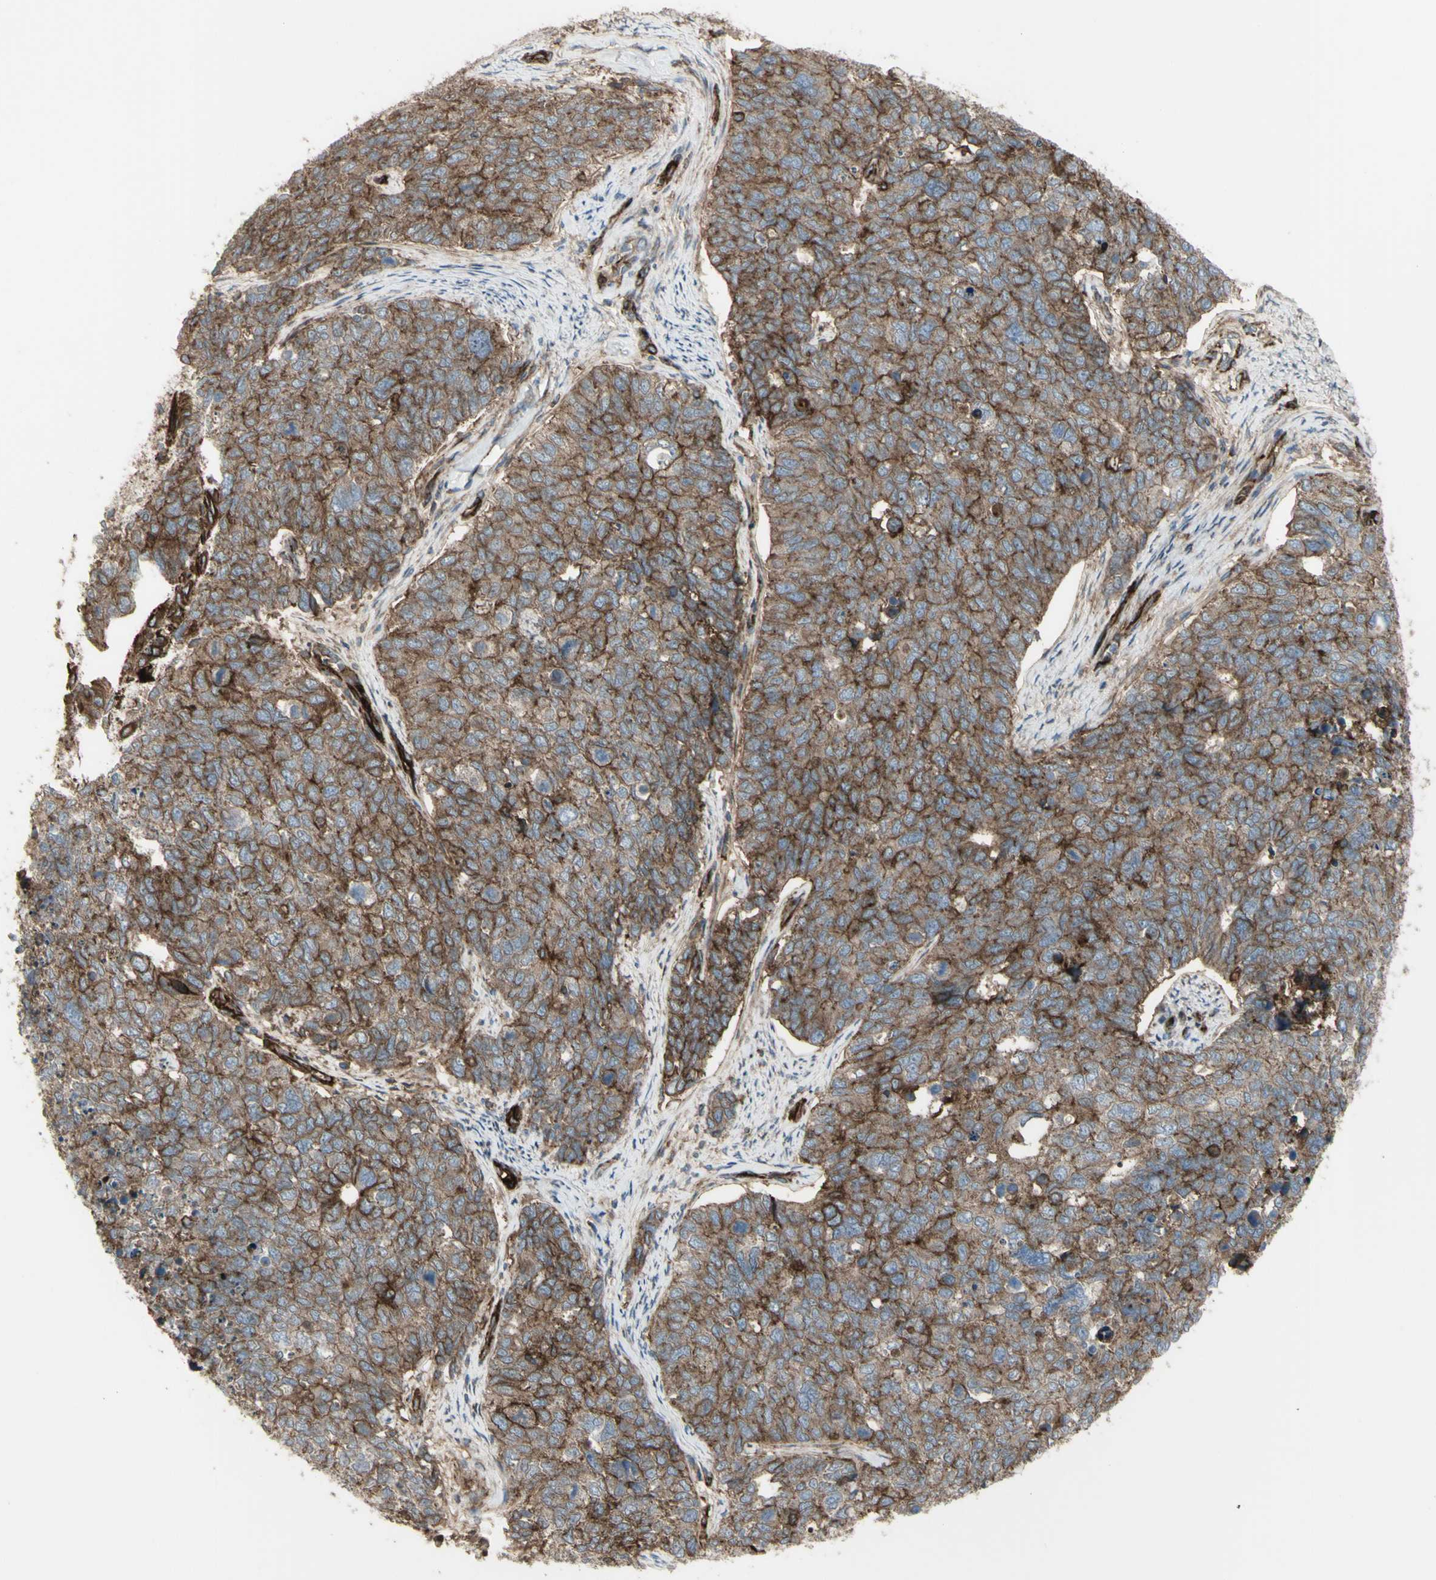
{"staining": {"intensity": "moderate", "quantity": ">75%", "location": "cytoplasmic/membranous"}, "tissue": "cervical cancer", "cell_type": "Tumor cells", "image_type": "cancer", "snomed": [{"axis": "morphology", "description": "Squamous cell carcinoma, NOS"}, {"axis": "topography", "description": "Cervix"}], "caption": "Immunohistochemistry photomicrograph of neoplastic tissue: human cervical squamous cell carcinoma stained using immunohistochemistry (IHC) exhibits medium levels of moderate protein expression localized specifically in the cytoplasmic/membranous of tumor cells, appearing as a cytoplasmic/membranous brown color.", "gene": "CD276", "patient": {"sex": "female", "age": 63}}